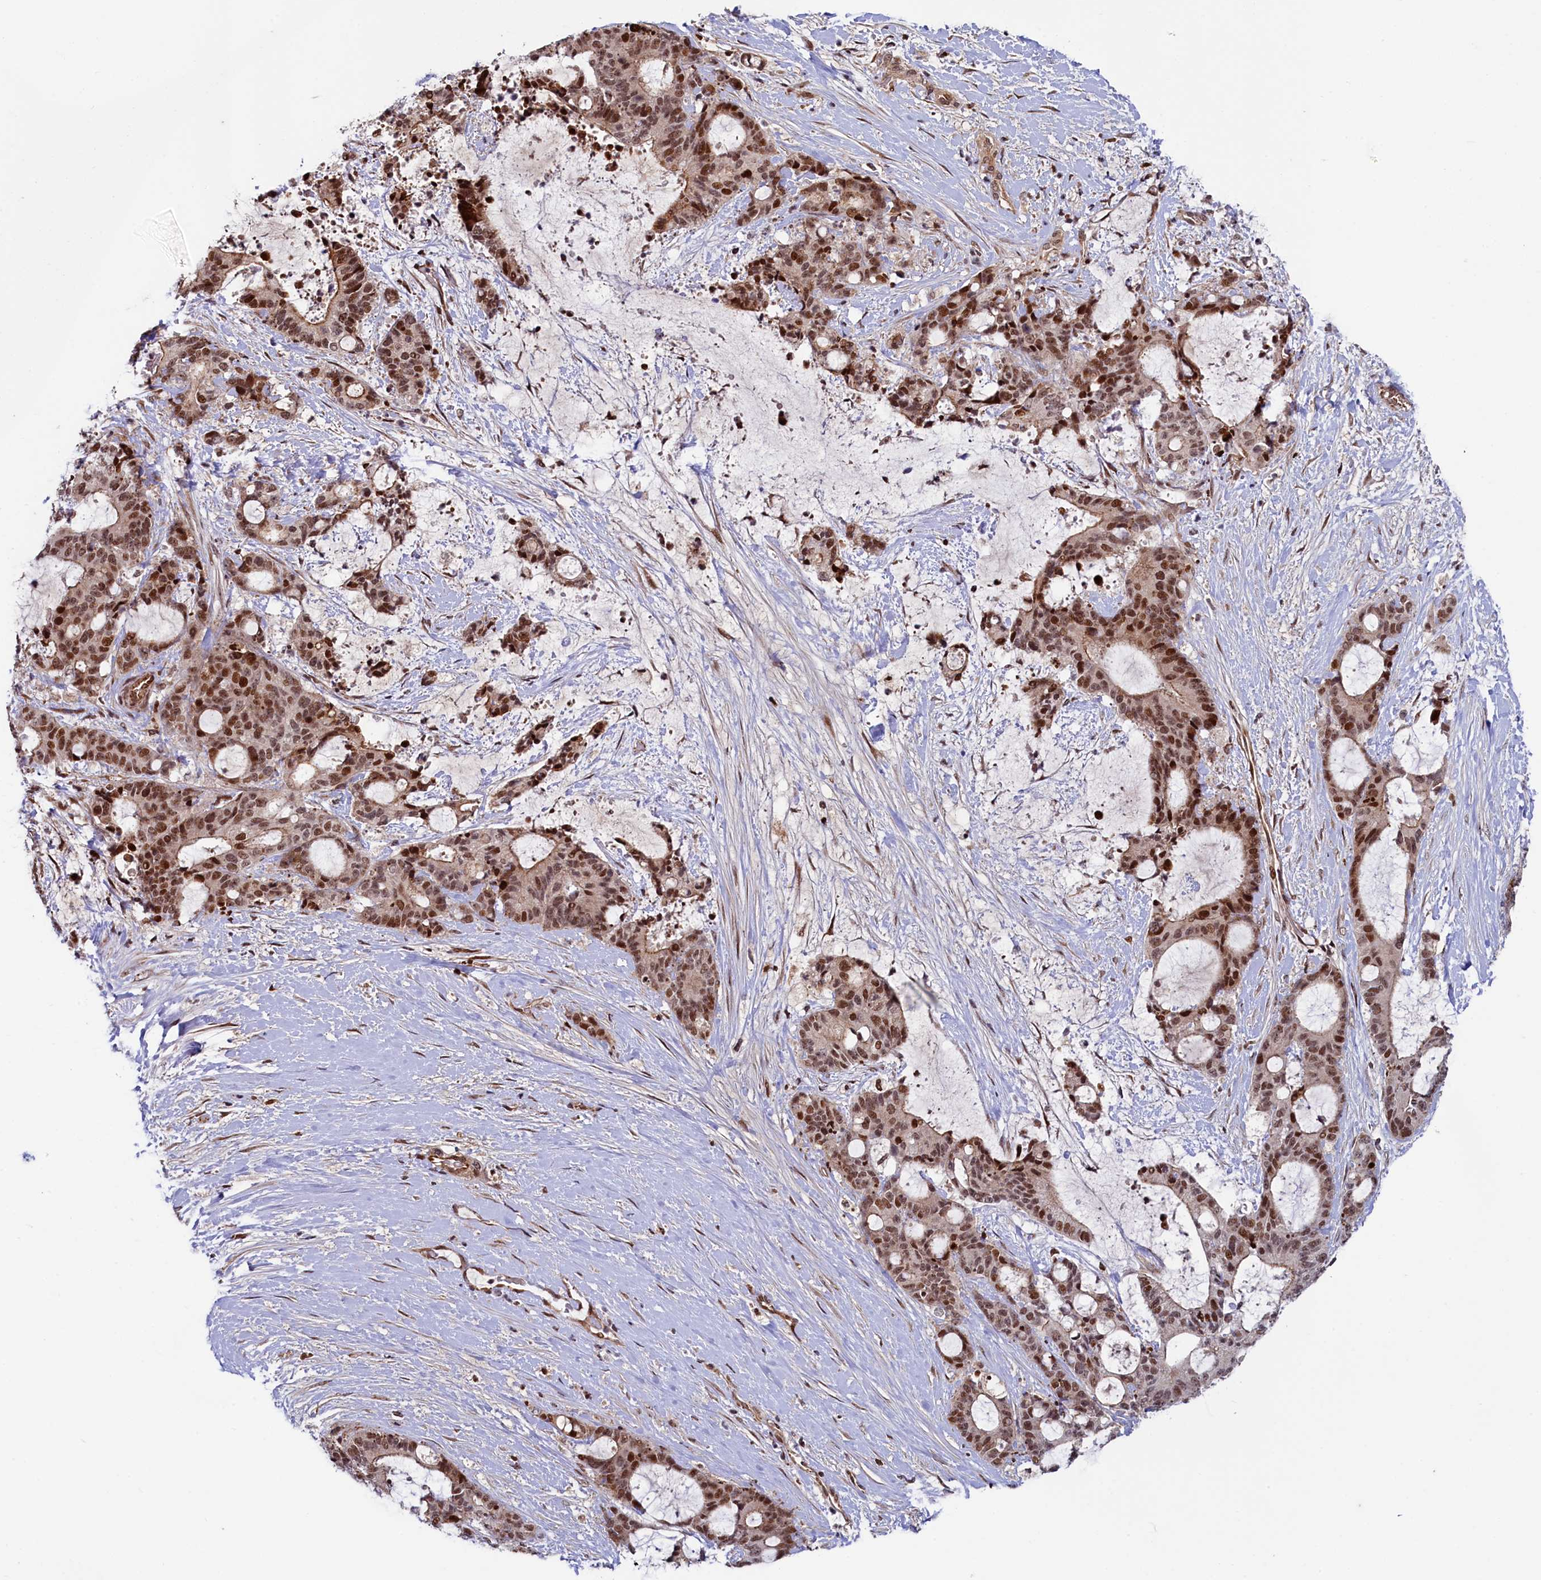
{"staining": {"intensity": "moderate", "quantity": ">75%", "location": "nuclear"}, "tissue": "liver cancer", "cell_type": "Tumor cells", "image_type": "cancer", "snomed": [{"axis": "morphology", "description": "Normal tissue, NOS"}, {"axis": "morphology", "description": "Cholangiocarcinoma"}, {"axis": "topography", "description": "Liver"}, {"axis": "topography", "description": "Peripheral nerve tissue"}], "caption": "Protein expression analysis of liver cancer reveals moderate nuclear staining in about >75% of tumor cells.", "gene": "LEO1", "patient": {"sex": "female", "age": 73}}